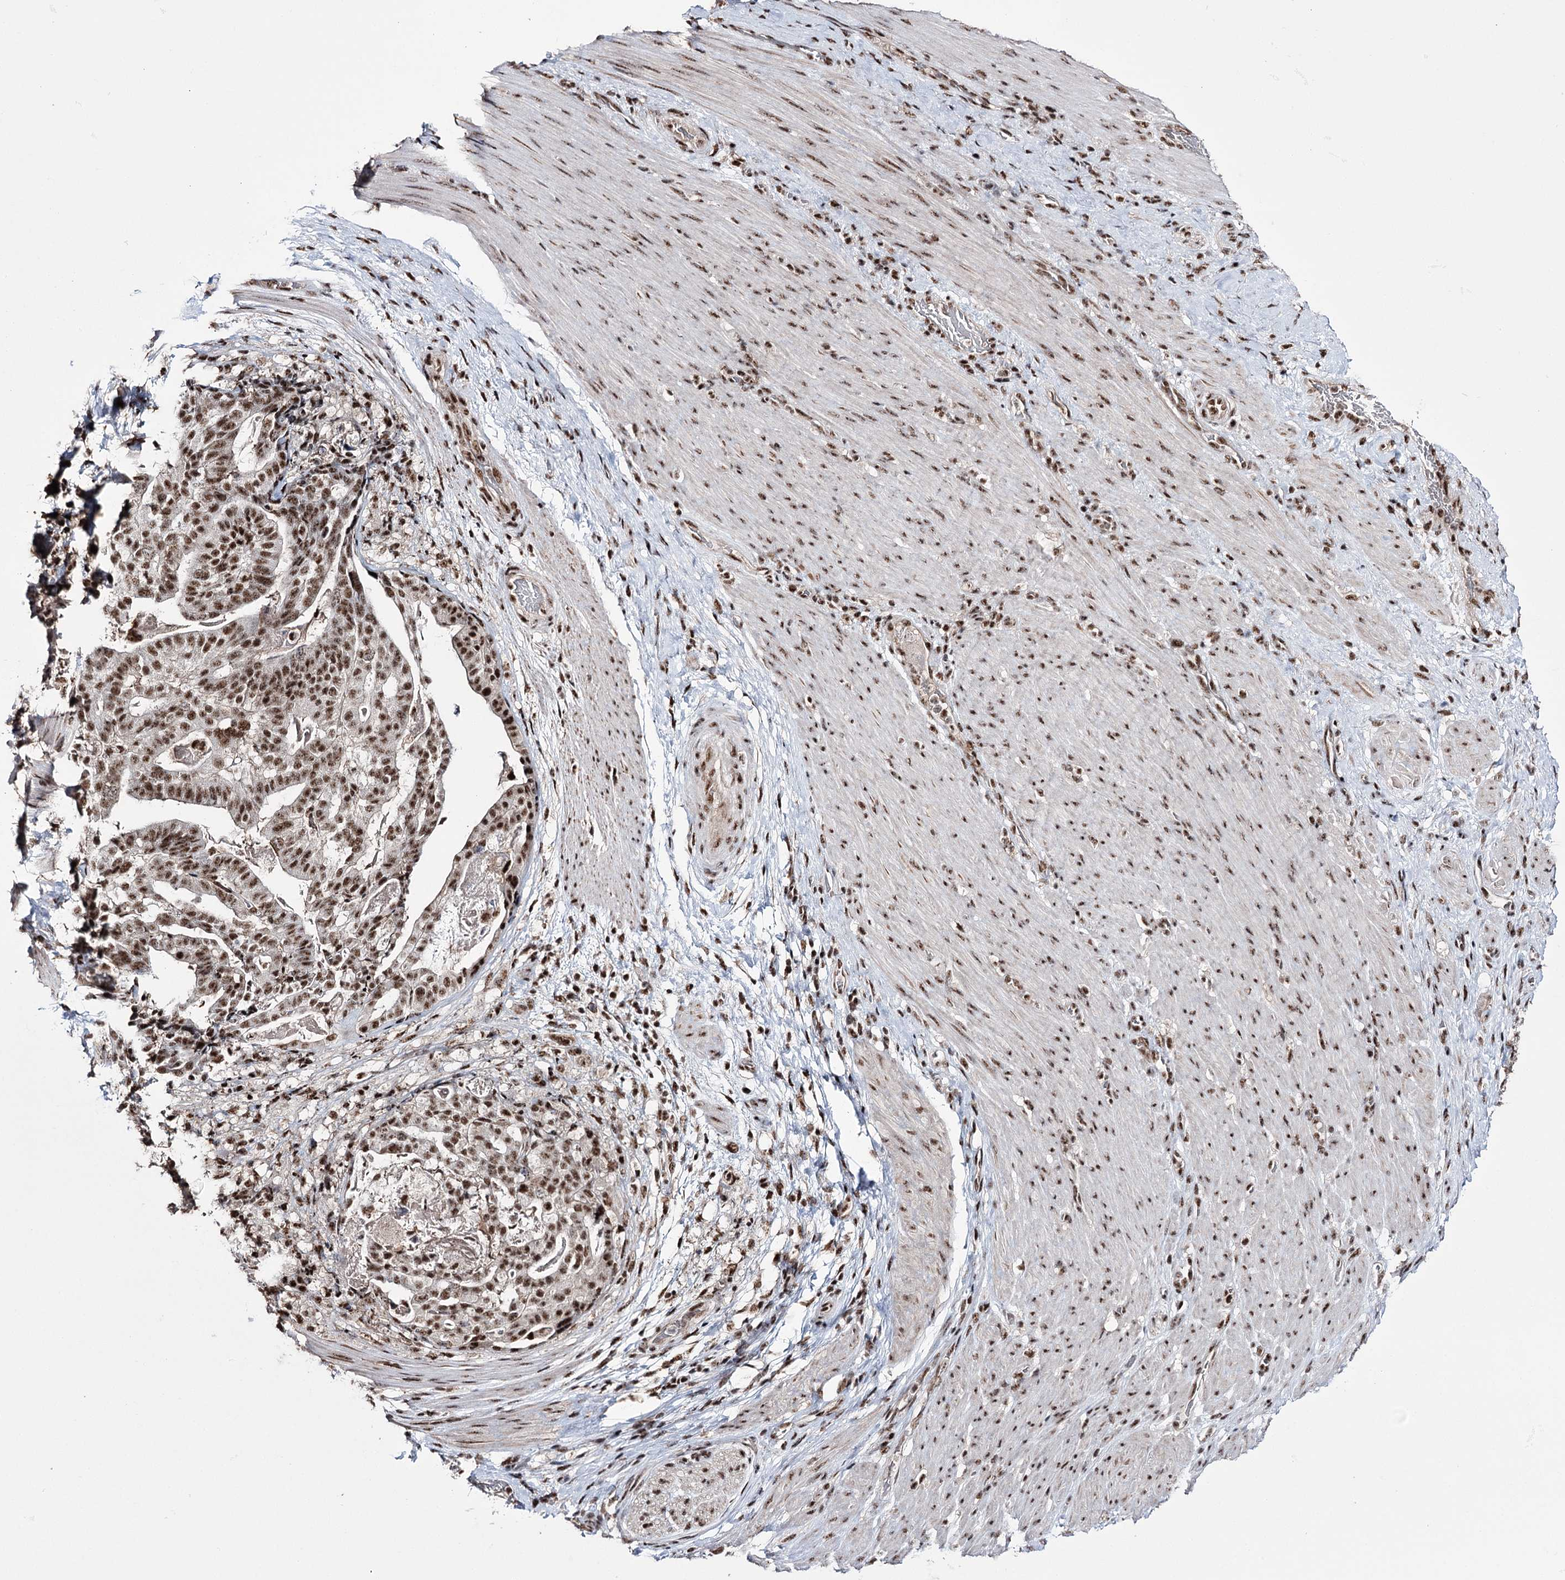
{"staining": {"intensity": "strong", "quantity": ">75%", "location": "nuclear"}, "tissue": "stomach cancer", "cell_type": "Tumor cells", "image_type": "cancer", "snomed": [{"axis": "morphology", "description": "Adenocarcinoma, NOS"}, {"axis": "topography", "description": "Stomach"}], "caption": "Adenocarcinoma (stomach) stained with immunohistochemistry exhibits strong nuclear staining in about >75% of tumor cells. (Stains: DAB (3,3'-diaminobenzidine) in brown, nuclei in blue, Microscopy: brightfield microscopy at high magnification).", "gene": "PRPF40A", "patient": {"sex": "male", "age": 48}}